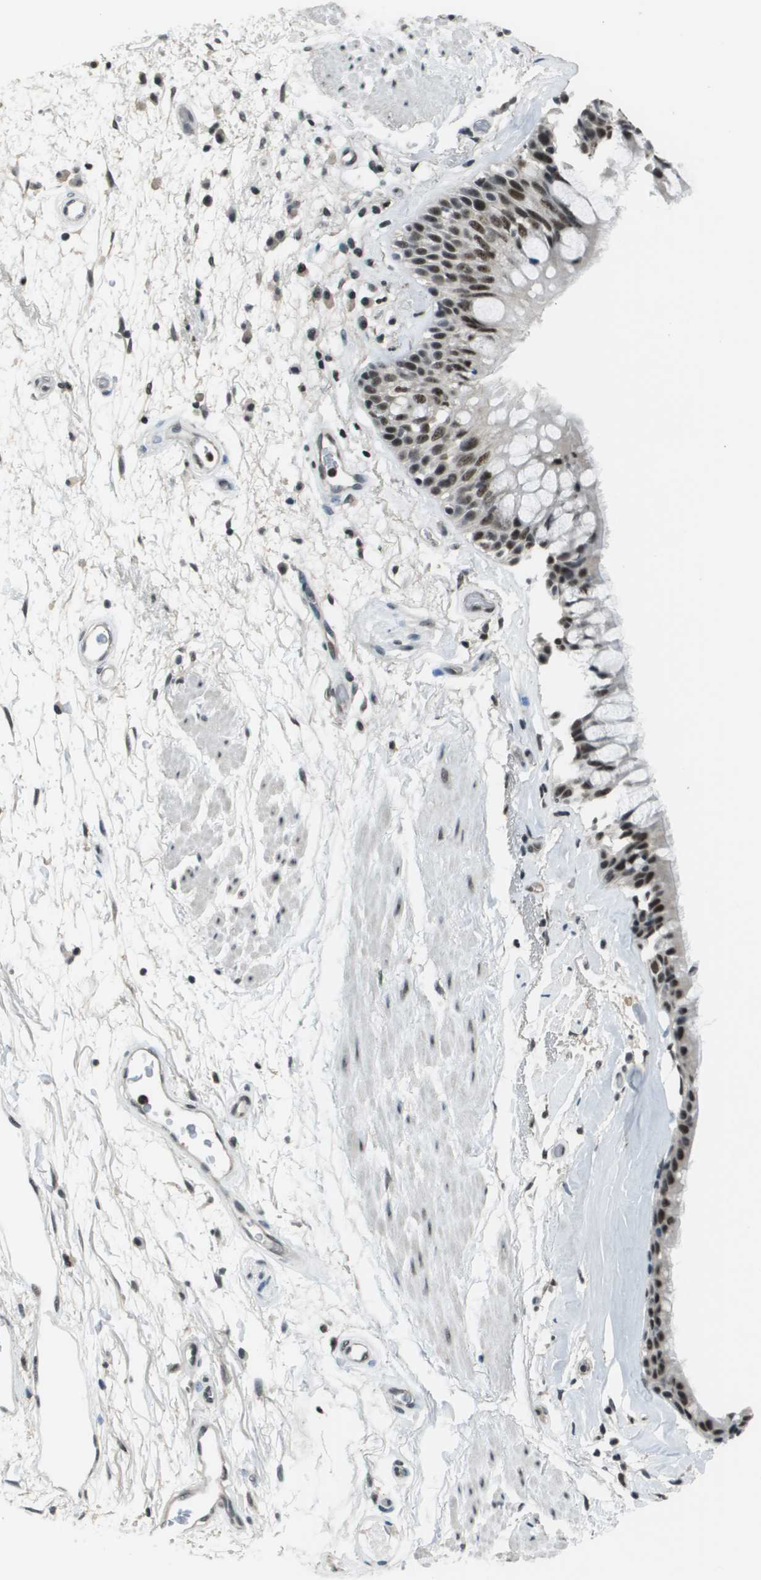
{"staining": {"intensity": "moderate", "quantity": "<25%", "location": "nuclear"}, "tissue": "bronchus", "cell_type": "Respiratory epithelial cells", "image_type": "normal", "snomed": [{"axis": "morphology", "description": "Normal tissue, NOS"}, {"axis": "morphology", "description": "Adenocarcinoma, NOS"}, {"axis": "topography", "description": "Bronchus"}, {"axis": "topography", "description": "Lung"}], "caption": "Immunohistochemistry (IHC) histopathology image of unremarkable bronchus stained for a protein (brown), which reveals low levels of moderate nuclear staining in approximately <25% of respiratory epithelial cells.", "gene": "DEPDC1", "patient": {"sex": "female", "age": 54}}